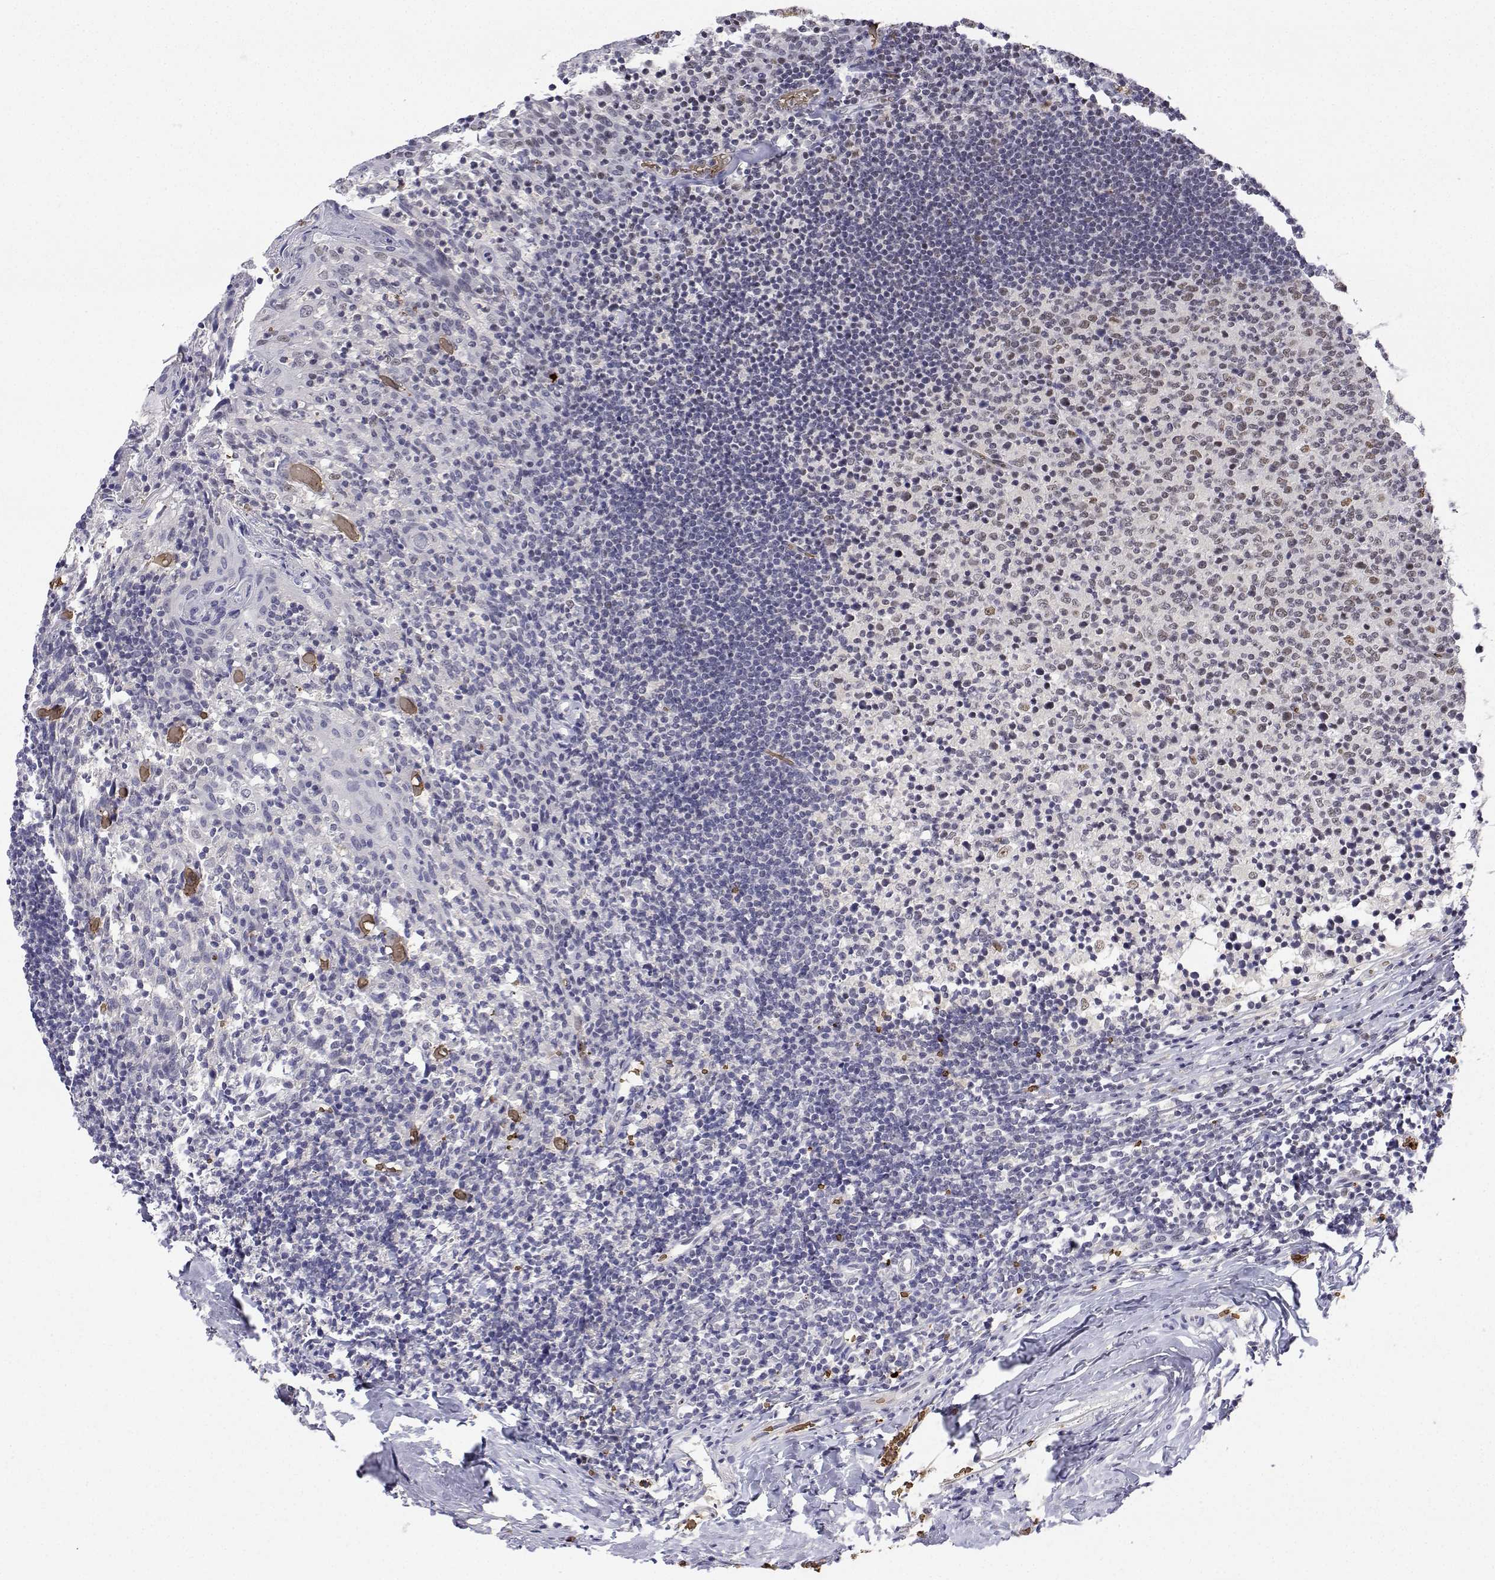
{"staining": {"intensity": "moderate", "quantity": "<25%", "location": "nuclear"}, "tissue": "tonsil", "cell_type": "Germinal center cells", "image_type": "normal", "snomed": [{"axis": "morphology", "description": "Normal tissue, NOS"}, {"axis": "topography", "description": "Tonsil"}], "caption": "Immunohistochemical staining of benign tonsil displays low levels of moderate nuclear staining in approximately <25% of germinal center cells.", "gene": "ADAR", "patient": {"sex": "female", "age": 10}}